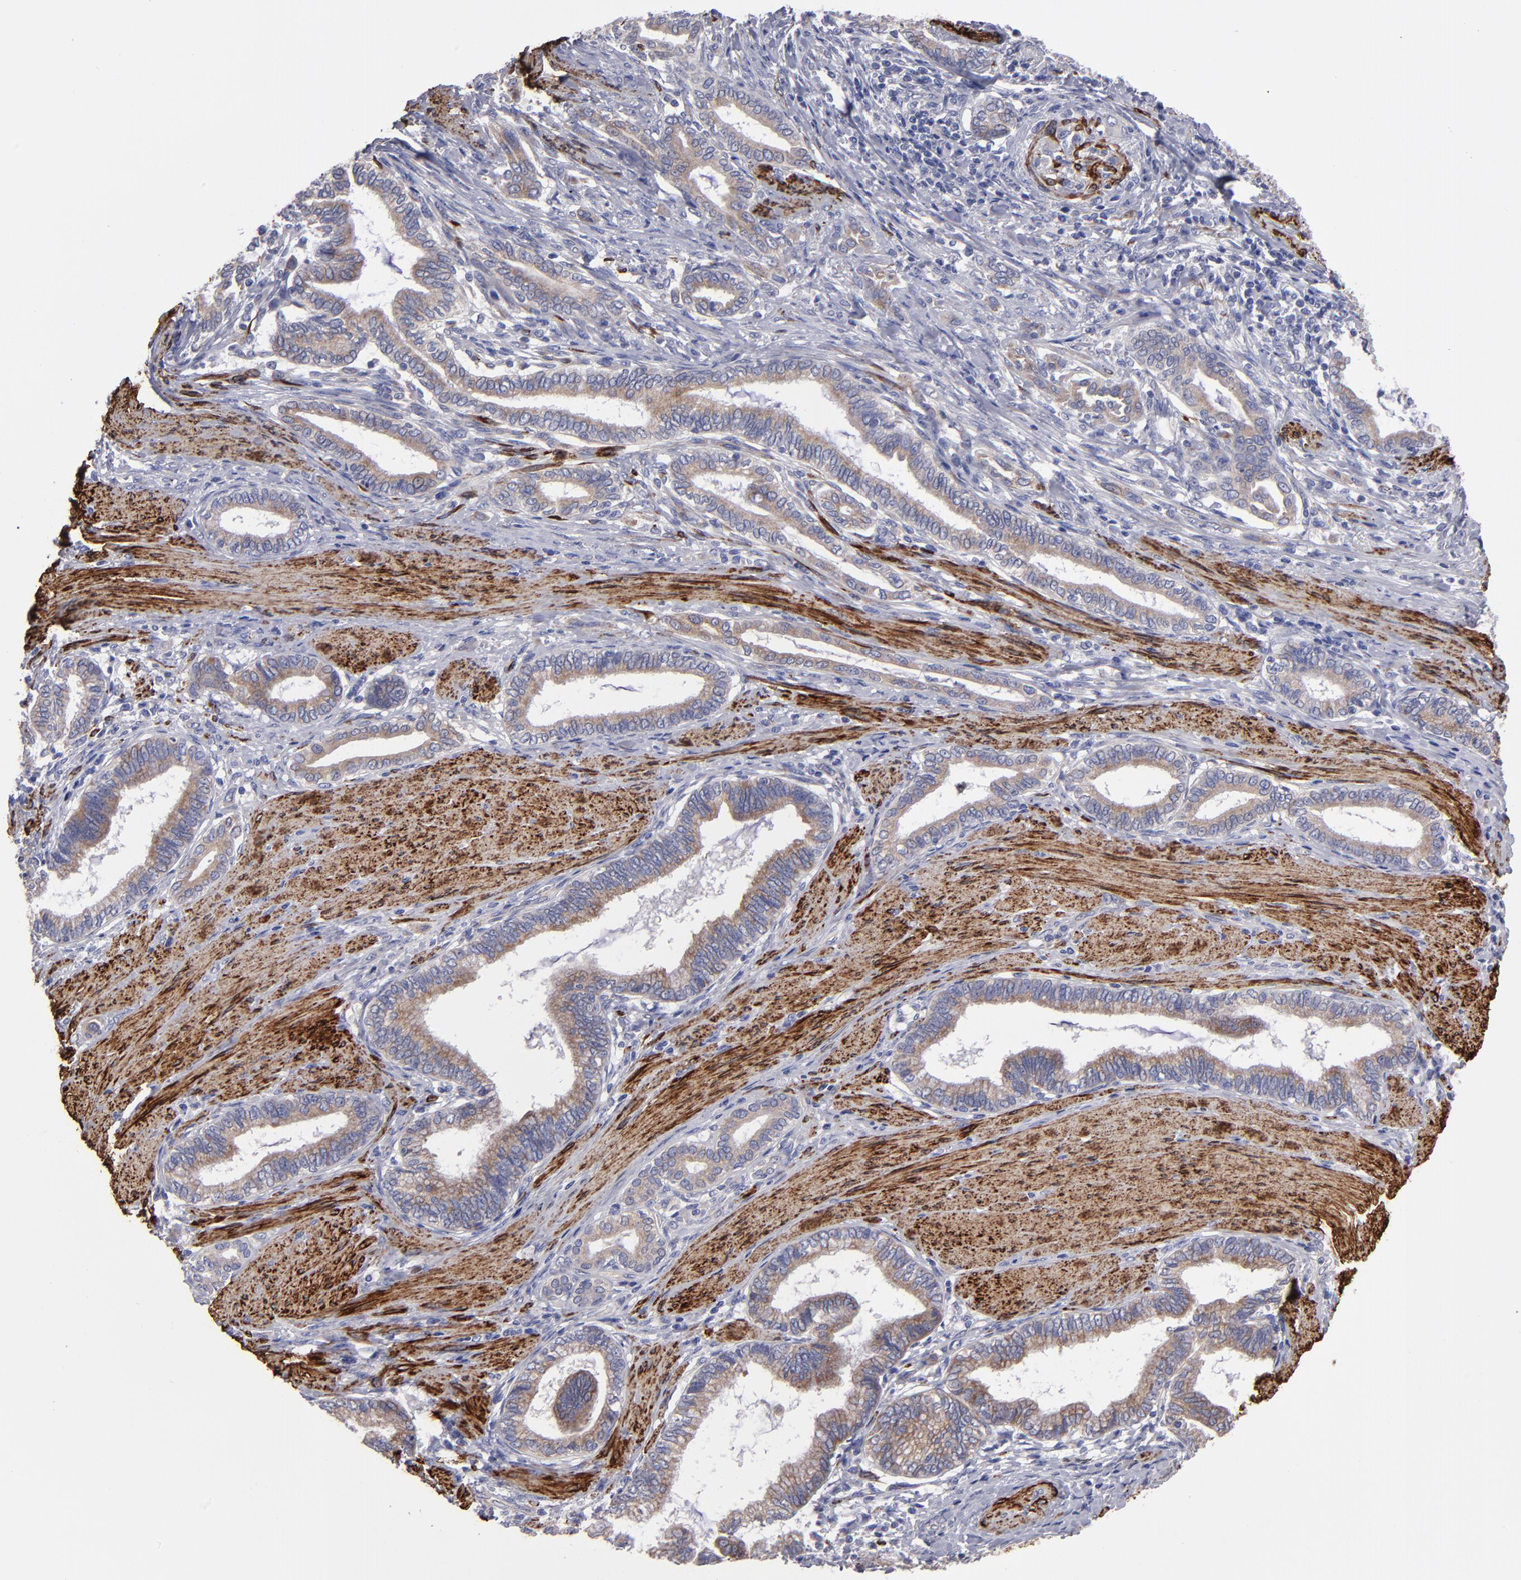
{"staining": {"intensity": "moderate", "quantity": ">75%", "location": "cytoplasmic/membranous"}, "tissue": "pancreatic cancer", "cell_type": "Tumor cells", "image_type": "cancer", "snomed": [{"axis": "morphology", "description": "Adenocarcinoma, NOS"}, {"axis": "topography", "description": "Pancreas"}], "caption": "Adenocarcinoma (pancreatic) was stained to show a protein in brown. There is medium levels of moderate cytoplasmic/membranous staining in about >75% of tumor cells.", "gene": "SLMAP", "patient": {"sex": "female", "age": 64}}